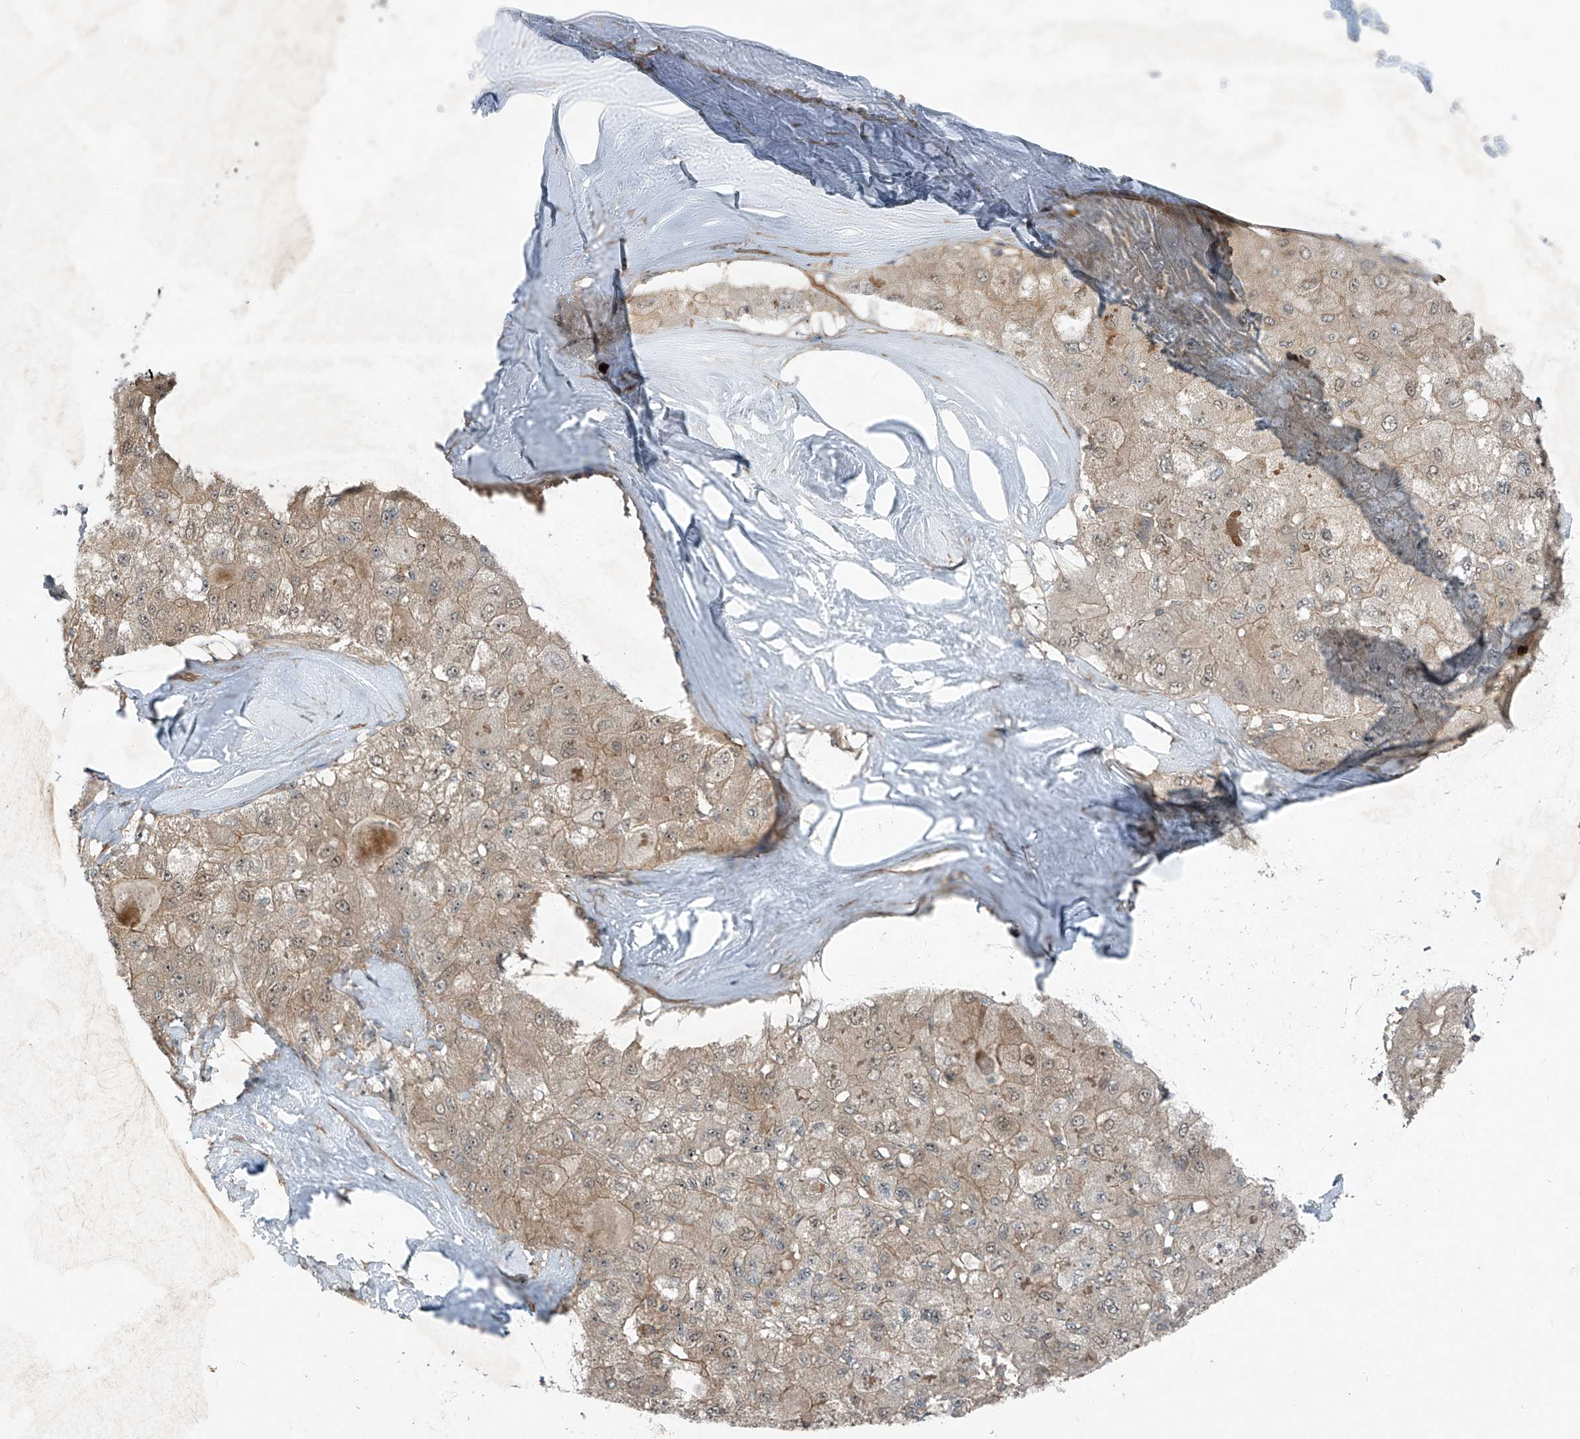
{"staining": {"intensity": "weak", "quantity": "25%-75%", "location": "cytoplasmic/membranous"}, "tissue": "liver cancer", "cell_type": "Tumor cells", "image_type": "cancer", "snomed": [{"axis": "morphology", "description": "Carcinoma, Hepatocellular, NOS"}, {"axis": "topography", "description": "Liver"}], "caption": "Immunohistochemical staining of human liver cancer reveals weak cytoplasmic/membranous protein positivity in approximately 25%-75% of tumor cells. (DAB IHC, brown staining for protein, blue staining for nuclei).", "gene": "PPCS", "patient": {"sex": "male", "age": 80}}